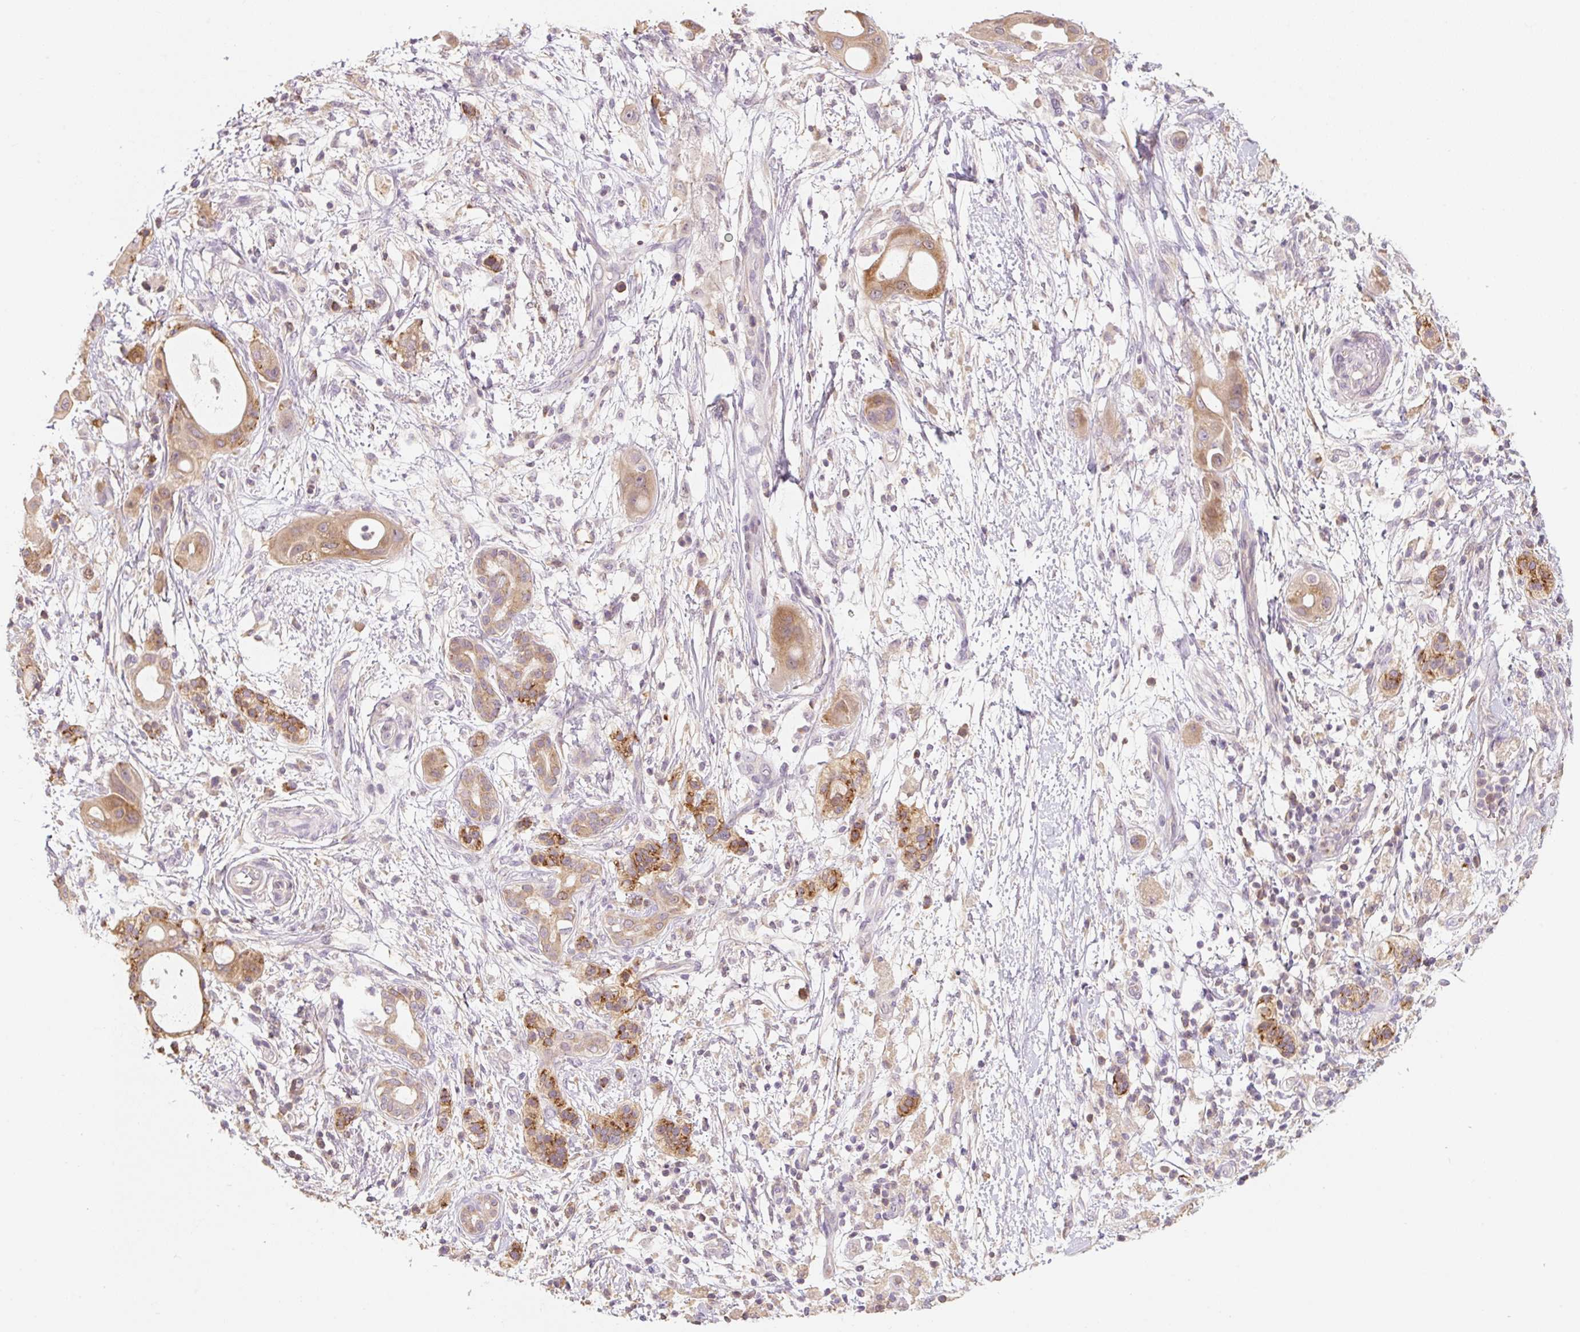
{"staining": {"intensity": "moderate", "quantity": ">75%", "location": "cytoplasmic/membranous"}, "tissue": "pancreatic cancer", "cell_type": "Tumor cells", "image_type": "cancer", "snomed": [{"axis": "morphology", "description": "Adenocarcinoma, NOS"}, {"axis": "topography", "description": "Pancreas"}], "caption": "The image shows staining of pancreatic cancer, revealing moderate cytoplasmic/membranous protein positivity (brown color) within tumor cells.", "gene": "MIA2", "patient": {"sex": "male", "age": 68}}